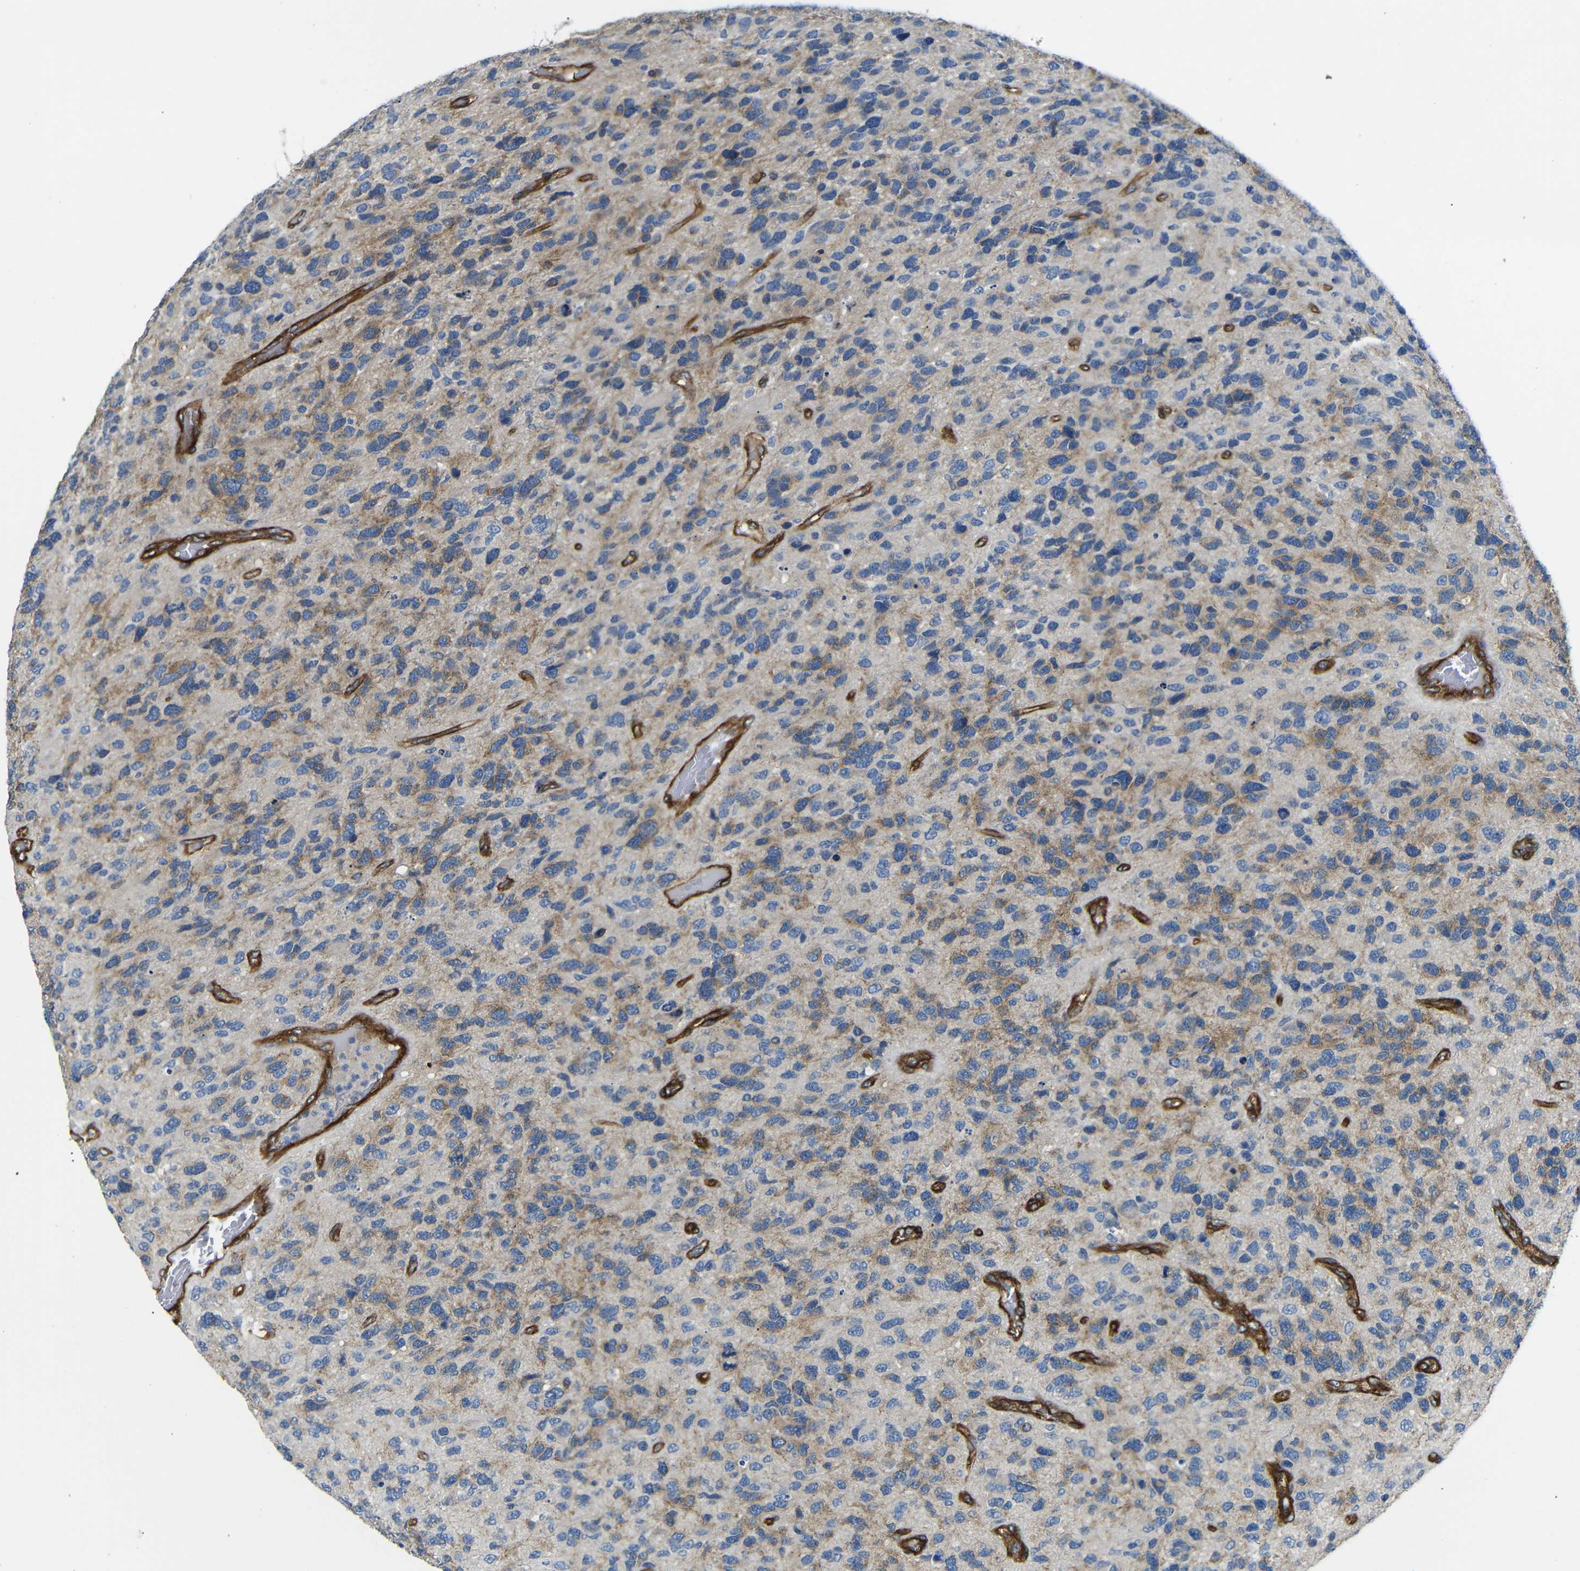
{"staining": {"intensity": "weak", "quantity": "25%-75%", "location": "cytoplasmic/membranous"}, "tissue": "glioma", "cell_type": "Tumor cells", "image_type": "cancer", "snomed": [{"axis": "morphology", "description": "Glioma, malignant, High grade"}, {"axis": "topography", "description": "Brain"}], "caption": "Immunohistochemical staining of glioma displays weak cytoplasmic/membranous protein expression in approximately 25%-75% of tumor cells. (IHC, brightfield microscopy, high magnification).", "gene": "MYO1B", "patient": {"sex": "female", "age": 58}}